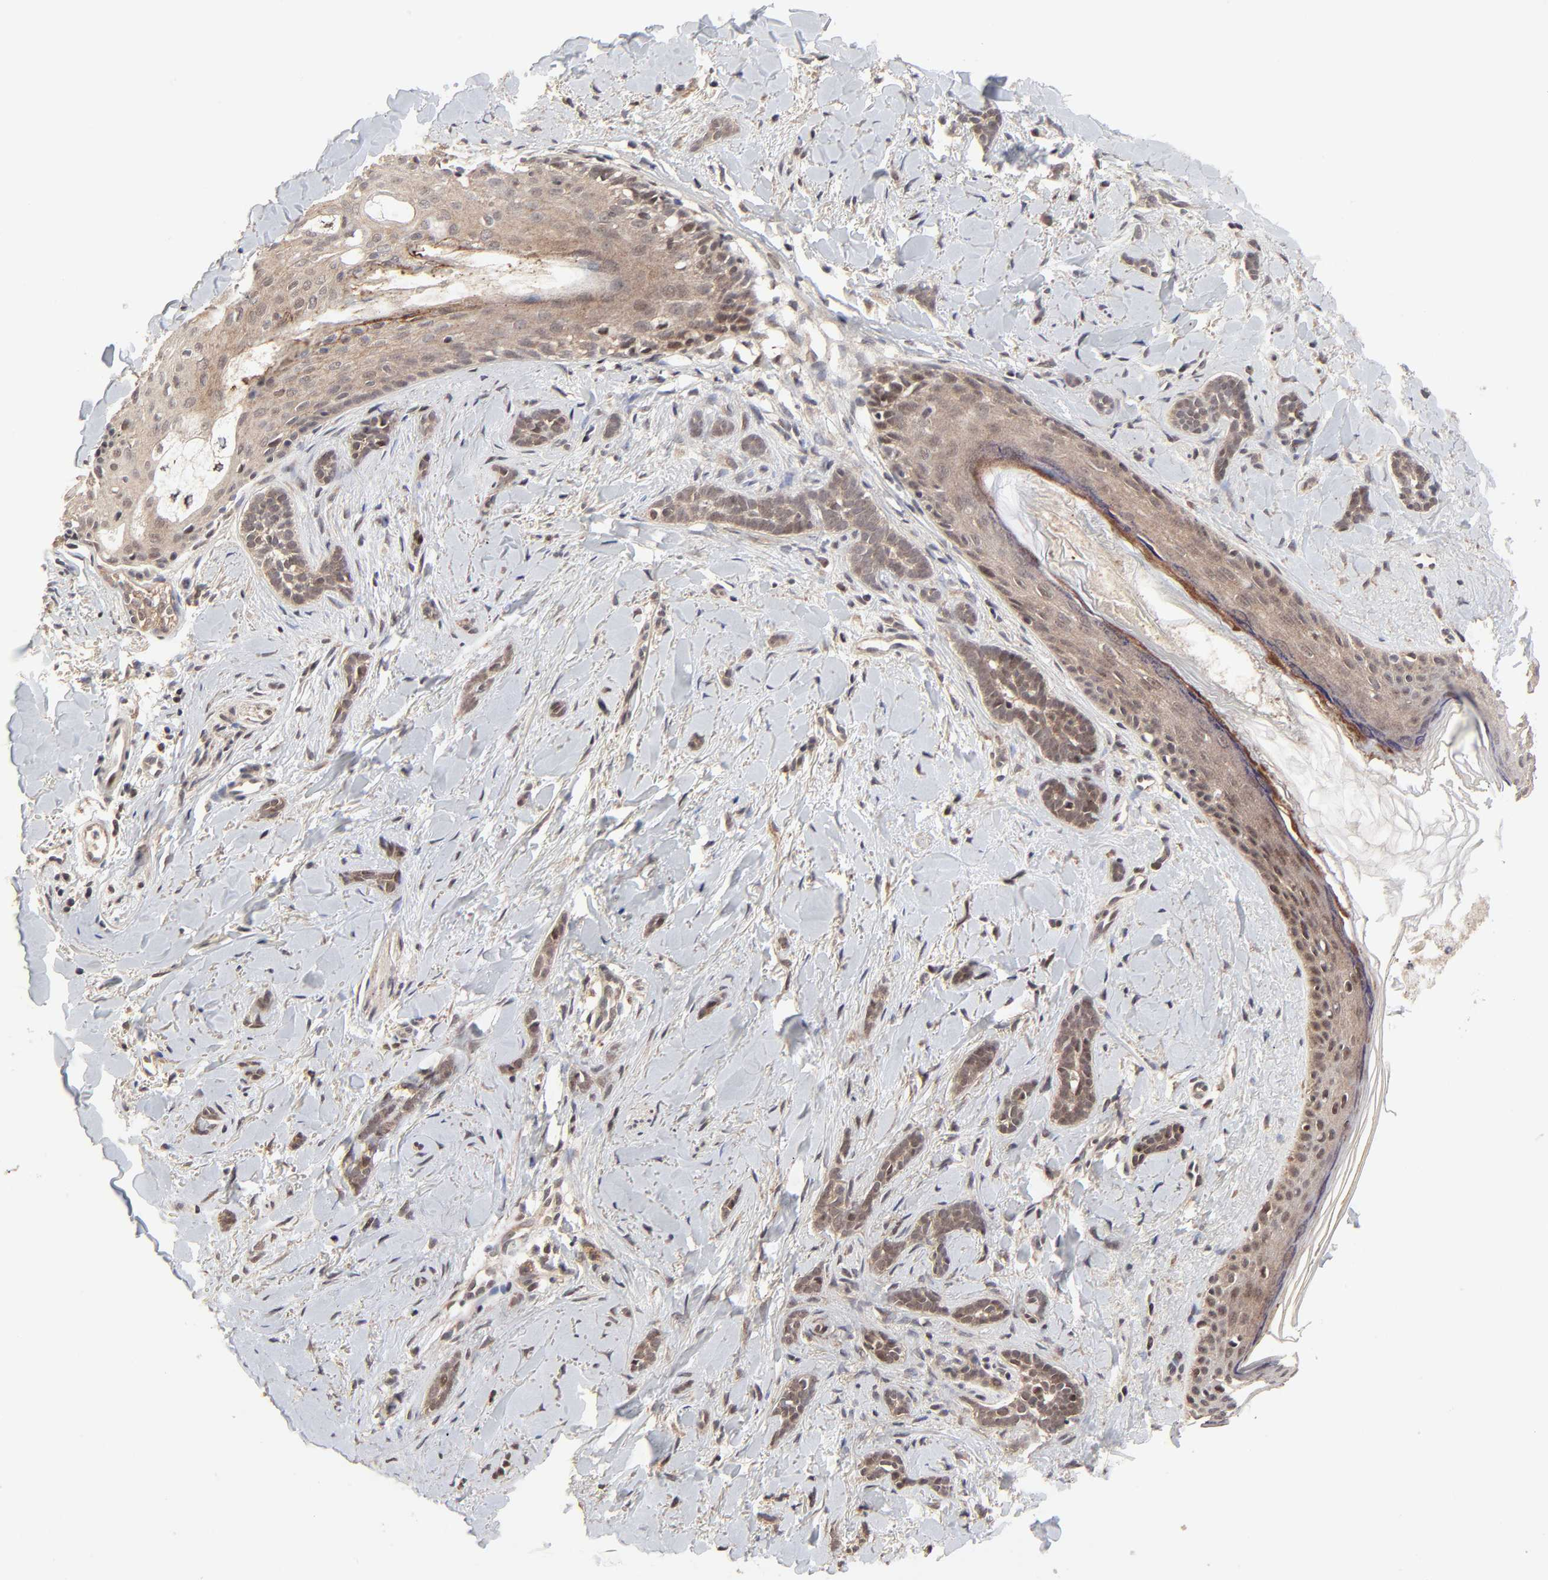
{"staining": {"intensity": "weak", "quantity": ">75%", "location": "cytoplasmic/membranous"}, "tissue": "skin cancer", "cell_type": "Tumor cells", "image_type": "cancer", "snomed": [{"axis": "morphology", "description": "Basal cell carcinoma"}, {"axis": "topography", "description": "Skin"}], "caption": "A photomicrograph of human basal cell carcinoma (skin) stained for a protein reveals weak cytoplasmic/membranous brown staining in tumor cells.", "gene": "FRMD8", "patient": {"sex": "female", "age": 37}}